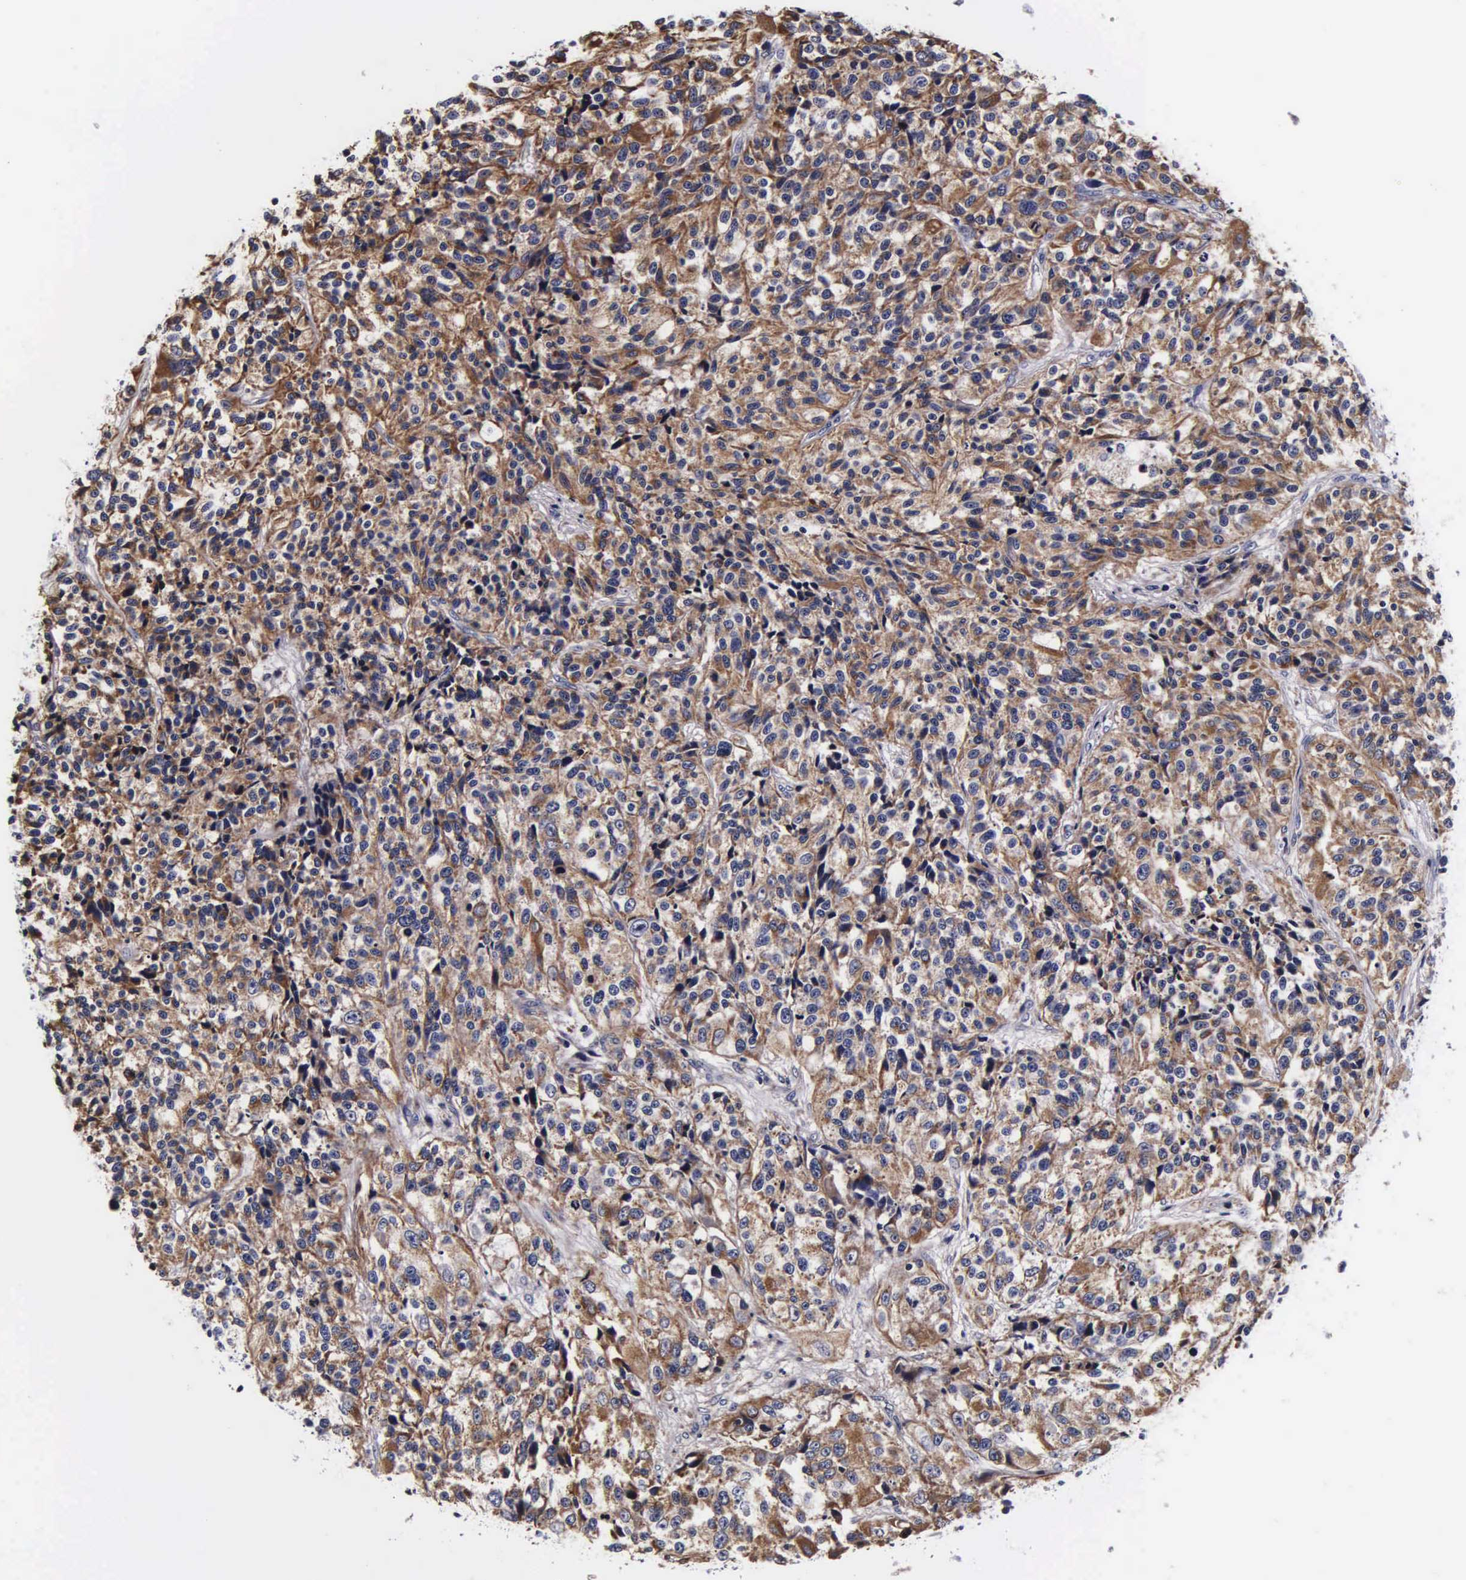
{"staining": {"intensity": "moderate", "quantity": ">75%", "location": "cytoplasmic/membranous"}, "tissue": "urothelial cancer", "cell_type": "Tumor cells", "image_type": "cancer", "snomed": [{"axis": "morphology", "description": "Urothelial carcinoma, High grade"}, {"axis": "topography", "description": "Urinary bladder"}], "caption": "High-grade urothelial carcinoma stained with a brown dye demonstrates moderate cytoplasmic/membranous positive positivity in about >75% of tumor cells.", "gene": "PSMA3", "patient": {"sex": "female", "age": 81}}